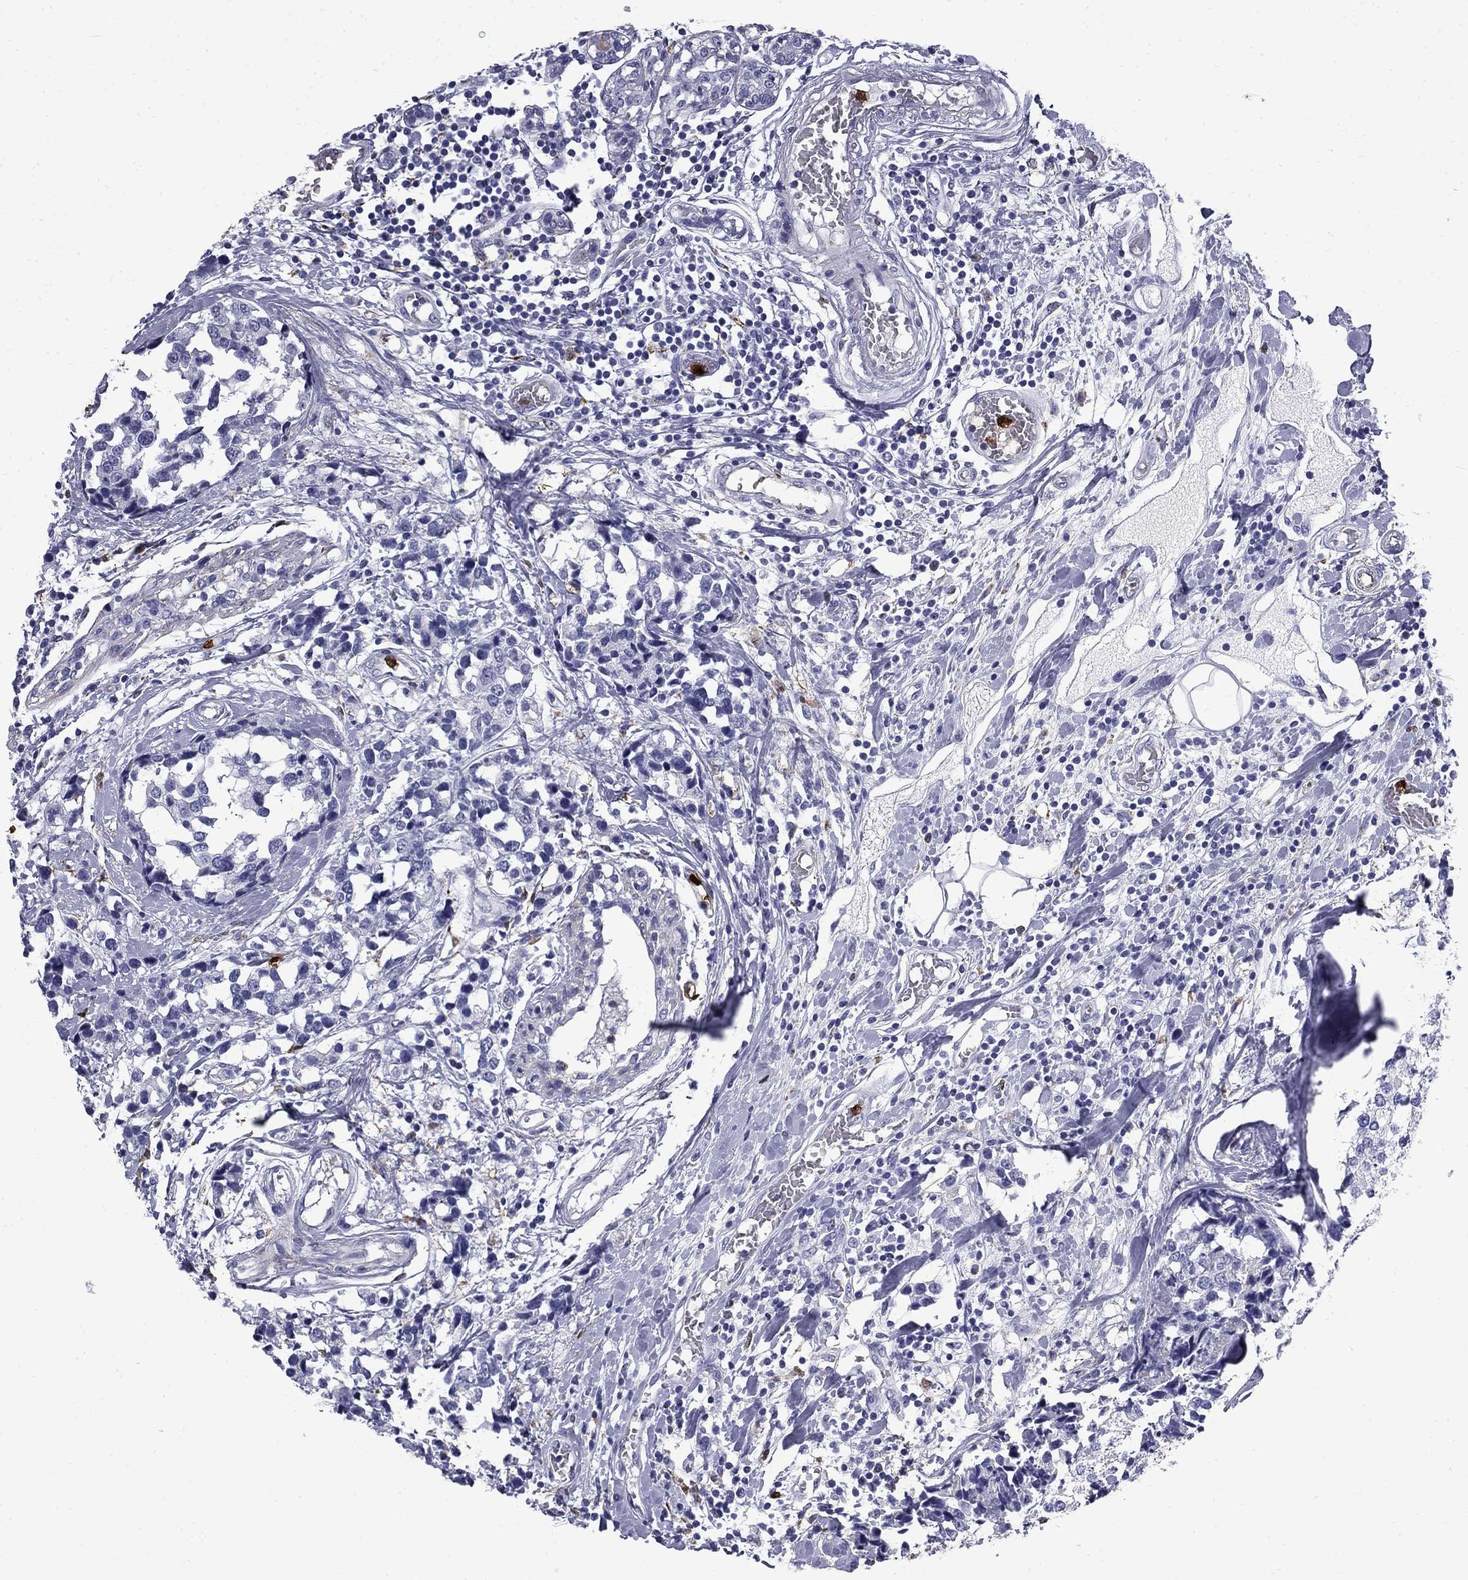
{"staining": {"intensity": "negative", "quantity": "none", "location": "none"}, "tissue": "breast cancer", "cell_type": "Tumor cells", "image_type": "cancer", "snomed": [{"axis": "morphology", "description": "Lobular carcinoma"}, {"axis": "topography", "description": "Breast"}], "caption": "Immunohistochemical staining of lobular carcinoma (breast) demonstrates no significant staining in tumor cells.", "gene": "TRIM29", "patient": {"sex": "female", "age": 59}}